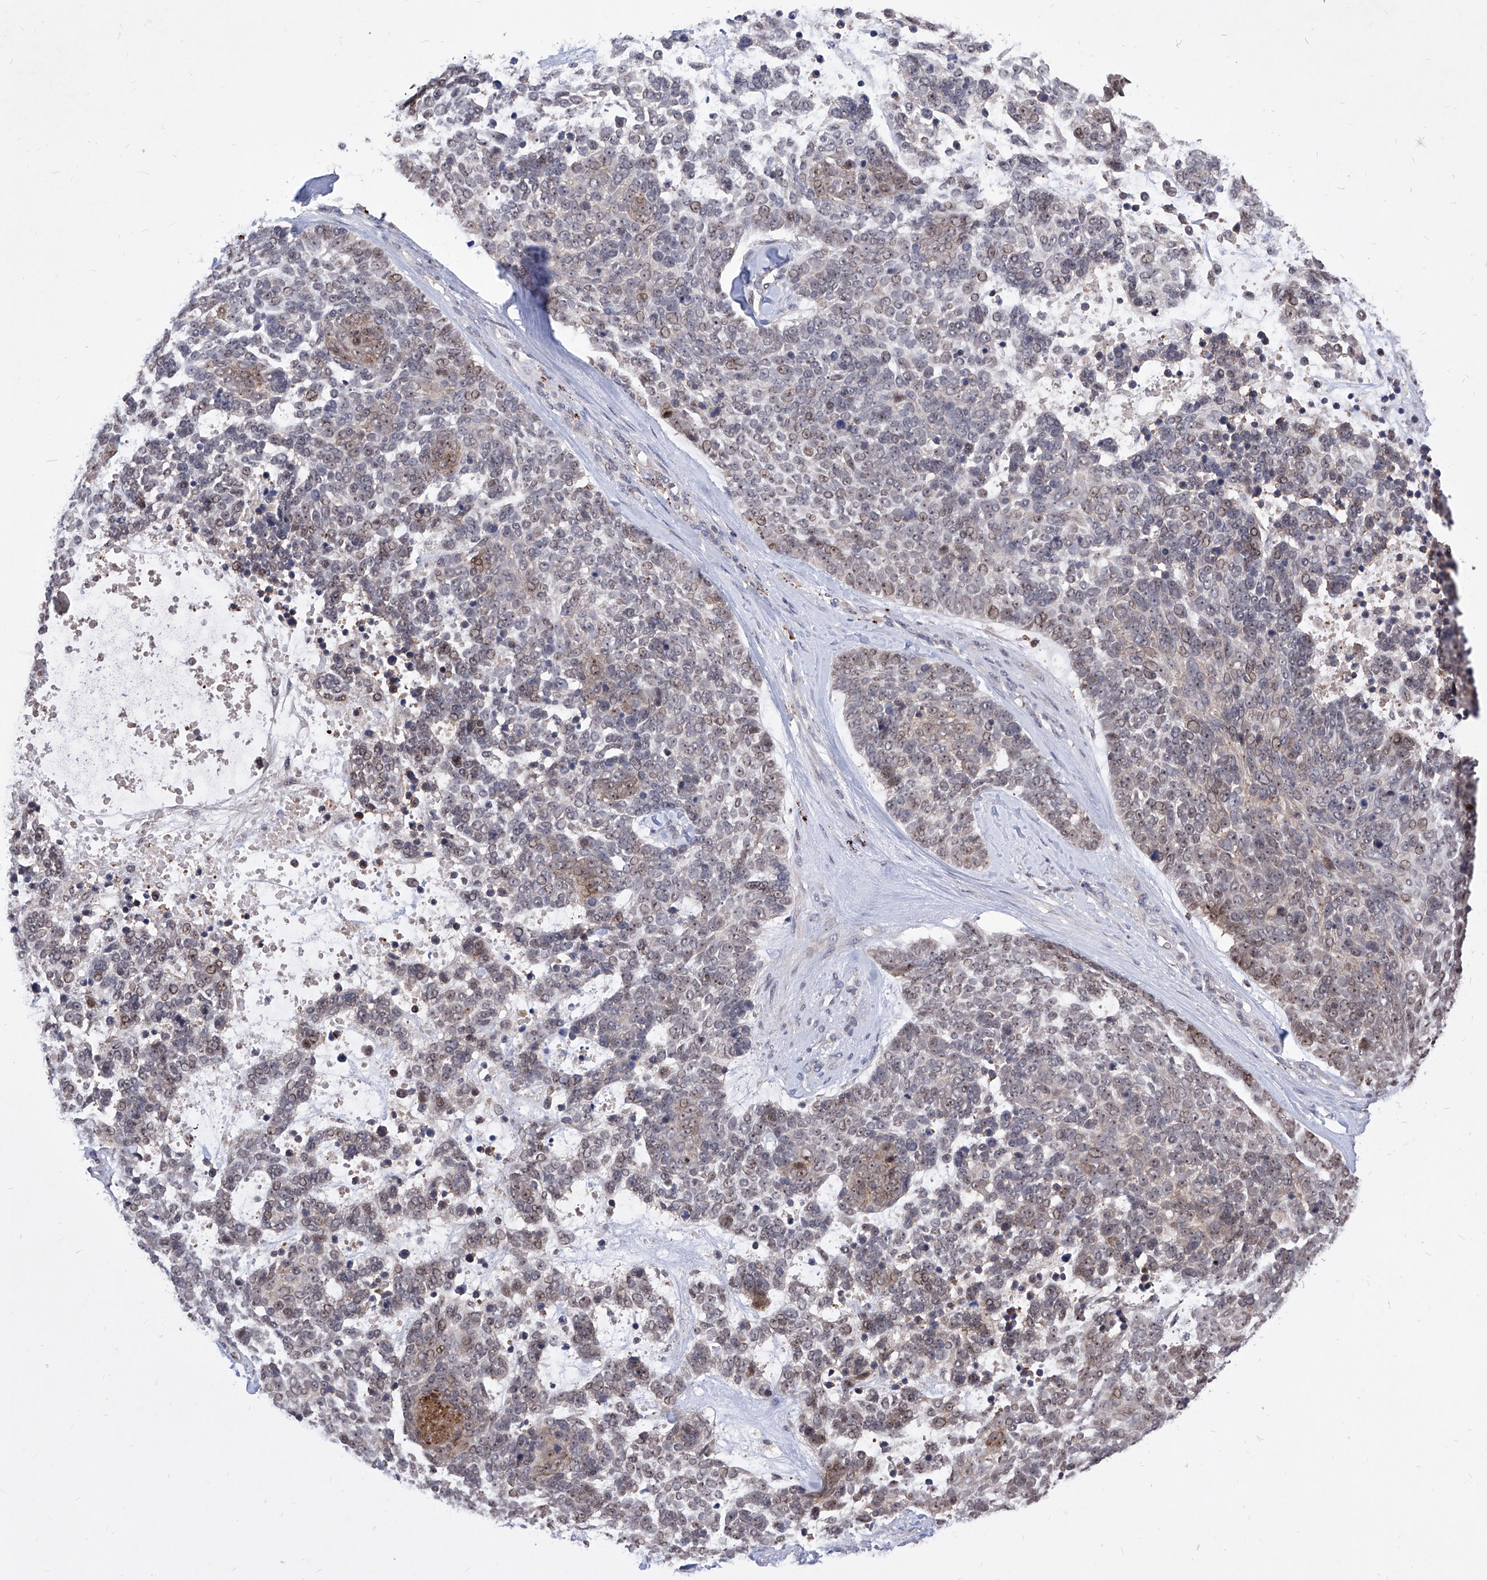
{"staining": {"intensity": "weak", "quantity": "25%-75%", "location": "nuclear"}, "tissue": "skin cancer", "cell_type": "Tumor cells", "image_type": "cancer", "snomed": [{"axis": "morphology", "description": "Basal cell carcinoma"}, {"axis": "topography", "description": "Skin"}], "caption": "Human skin cancer stained for a protein (brown) exhibits weak nuclear positive expression in about 25%-75% of tumor cells.", "gene": "LGR4", "patient": {"sex": "female", "age": 81}}